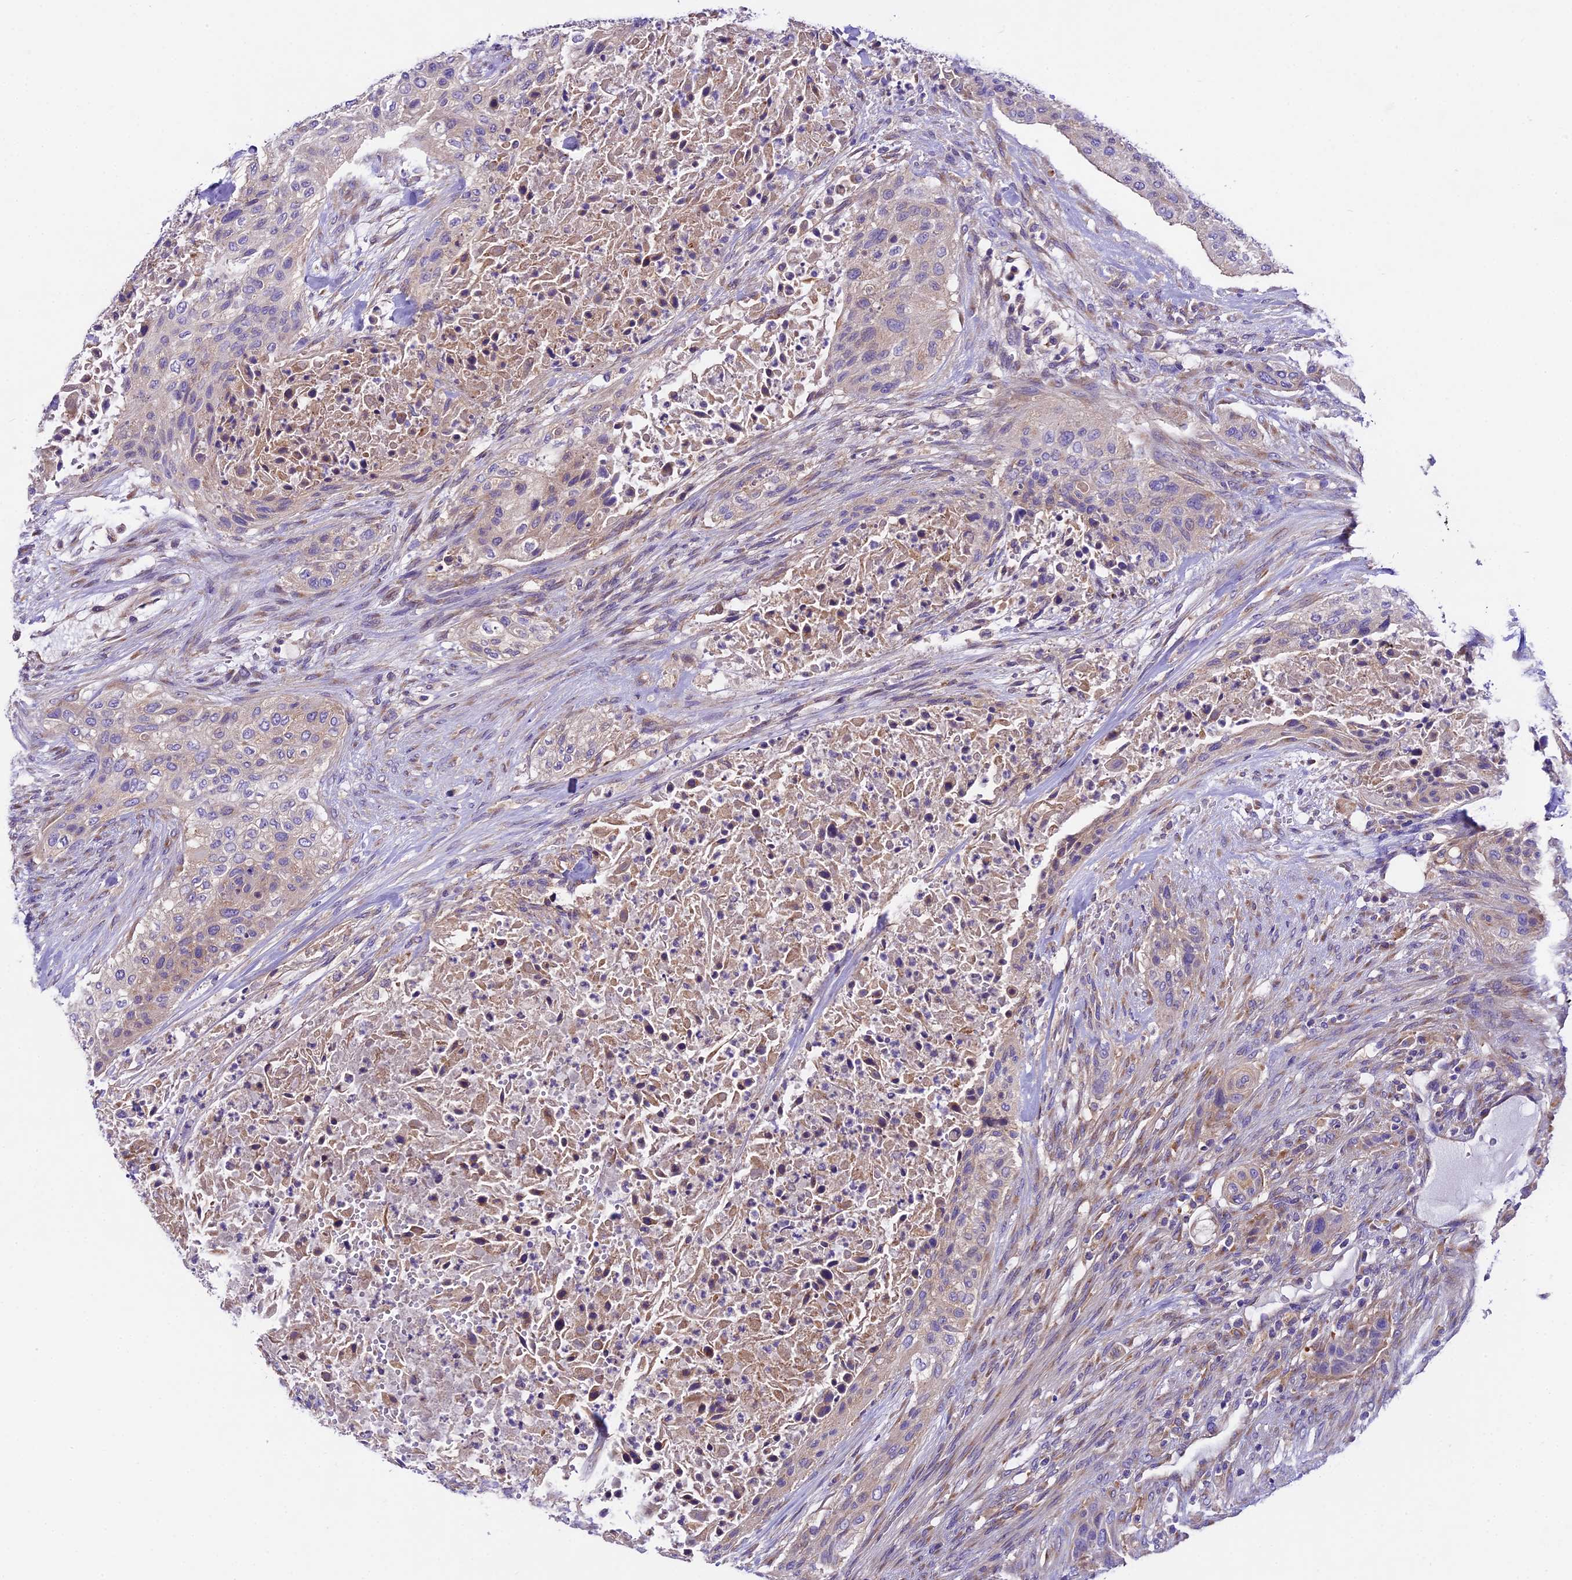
{"staining": {"intensity": "negative", "quantity": "none", "location": "none"}, "tissue": "urothelial cancer", "cell_type": "Tumor cells", "image_type": "cancer", "snomed": [{"axis": "morphology", "description": "Urothelial carcinoma, High grade"}, {"axis": "topography", "description": "Urinary bladder"}], "caption": "Micrograph shows no protein positivity in tumor cells of urothelial cancer tissue.", "gene": "PEMT", "patient": {"sex": "male", "age": 35}}